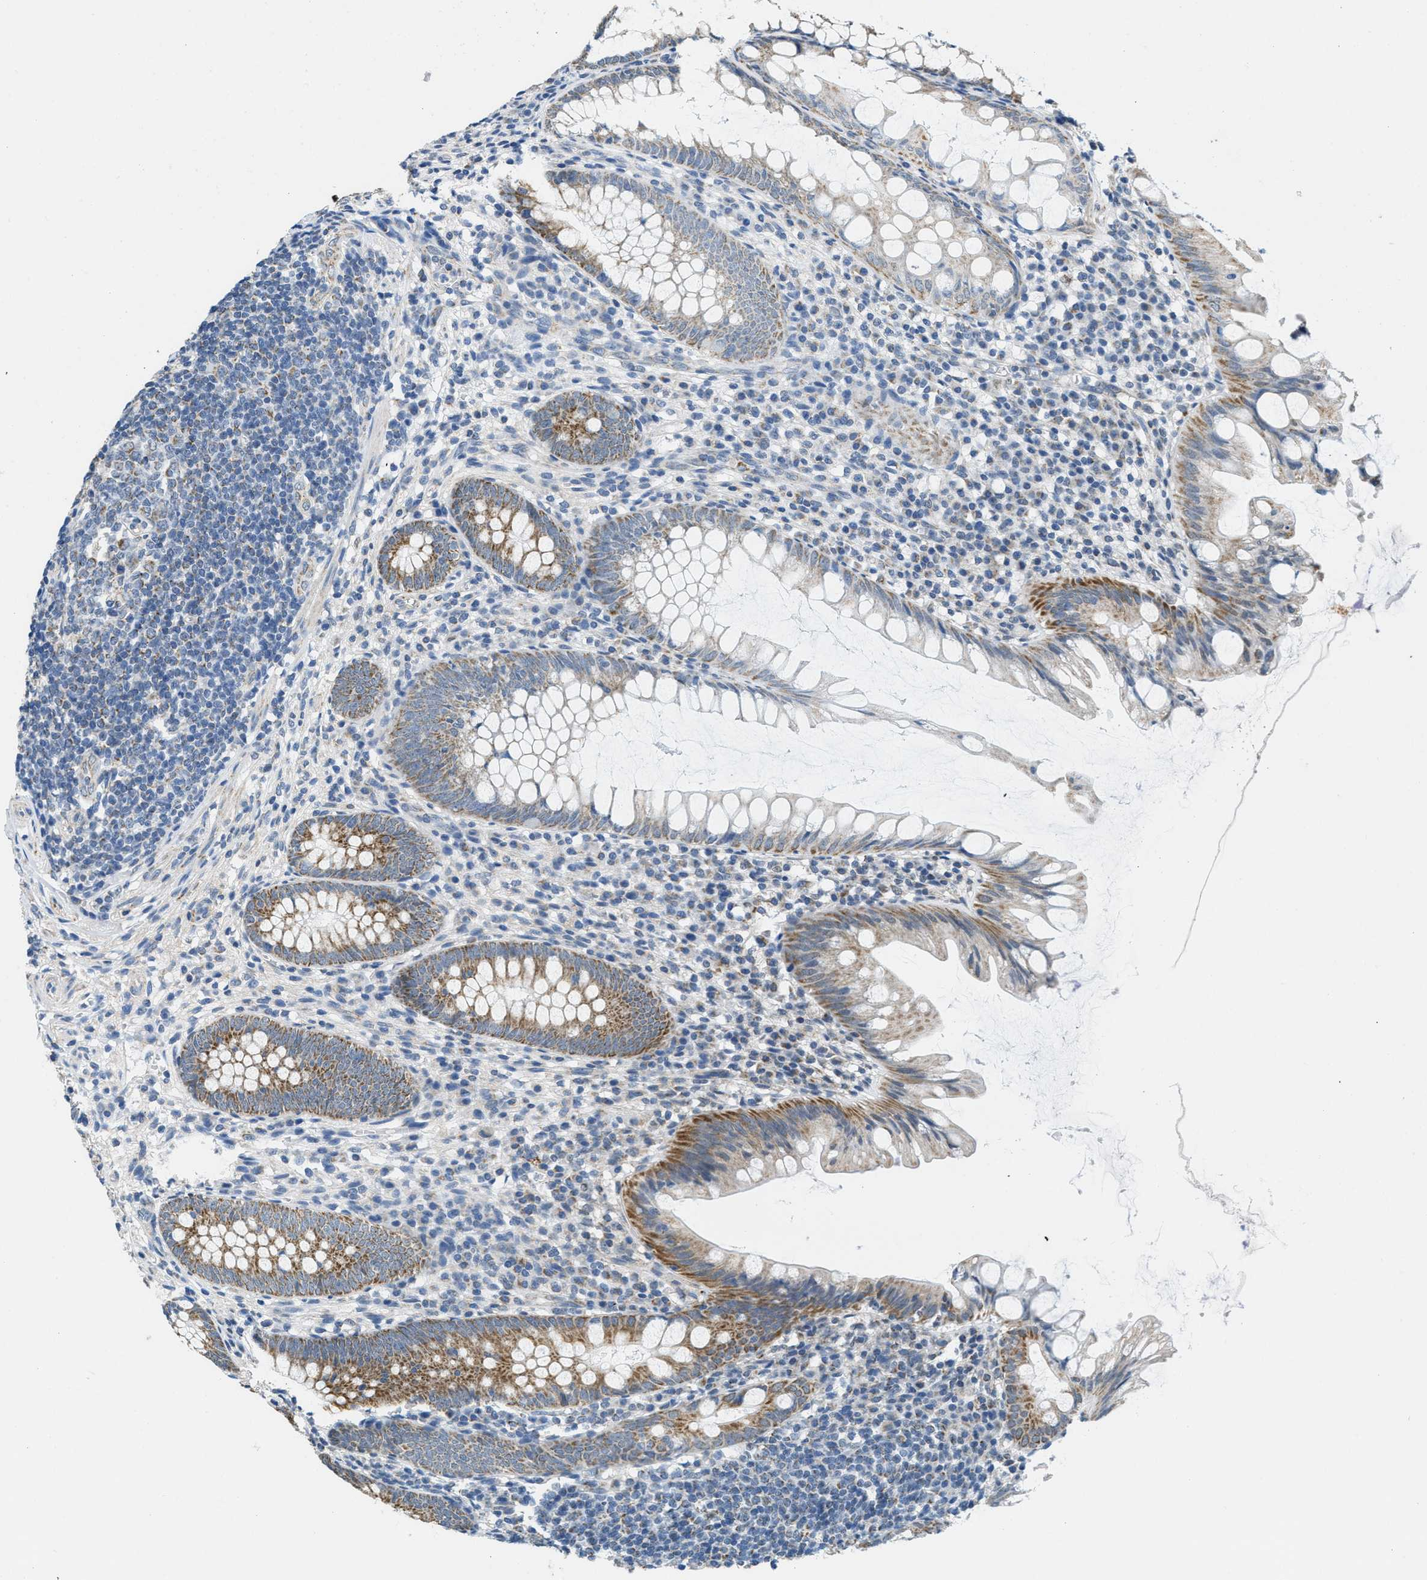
{"staining": {"intensity": "moderate", "quantity": ">75%", "location": "cytoplasmic/membranous"}, "tissue": "appendix", "cell_type": "Glandular cells", "image_type": "normal", "snomed": [{"axis": "morphology", "description": "Normal tissue, NOS"}, {"axis": "topography", "description": "Appendix"}], "caption": "This histopathology image displays benign appendix stained with IHC to label a protein in brown. The cytoplasmic/membranous of glandular cells show moderate positivity for the protein. Nuclei are counter-stained blue.", "gene": "TOMM70", "patient": {"sex": "male", "age": 56}}